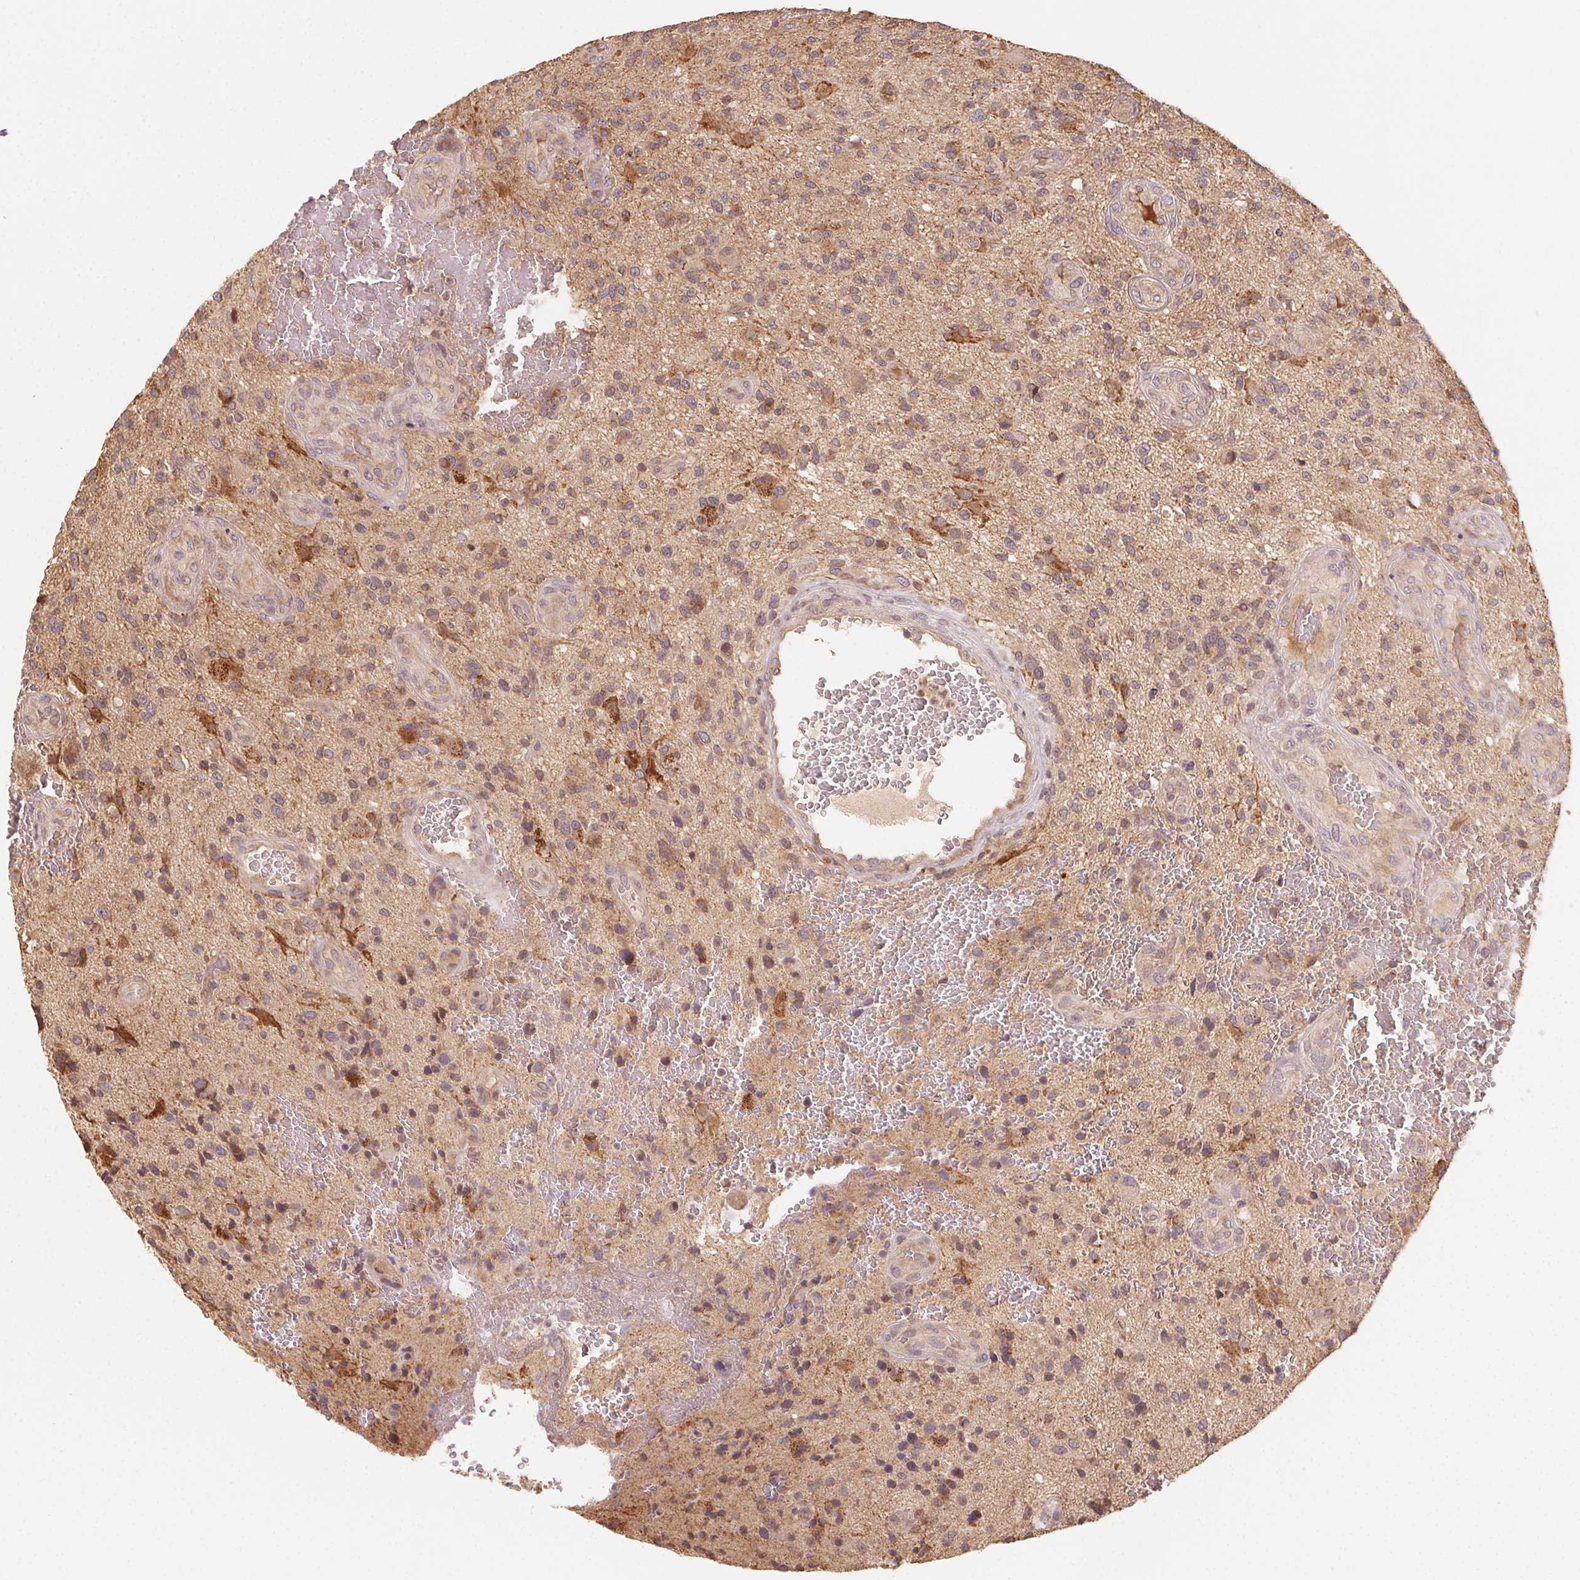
{"staining": {"intensity": "weak", "quantity": "<25%", "location": "cytoplasmic/membranous"}, "tissue": "glioma", "cell_type": "Tumor cells", "image_type": "cancer", "snomed": [{"axis": "morphology", "description": "Glioma, malignant, High grade"}, {"axis": "topography", "description": "Brain"}], "caption": "High magnification brightfield microscopy of malignant glioma (high-grade) stained with DAB (brown) and counterstained with hematoxylin (blue): tumor cells show no significant expression.", "gene": "WBP2", "patient": {"sex": "male", "age": 47}}